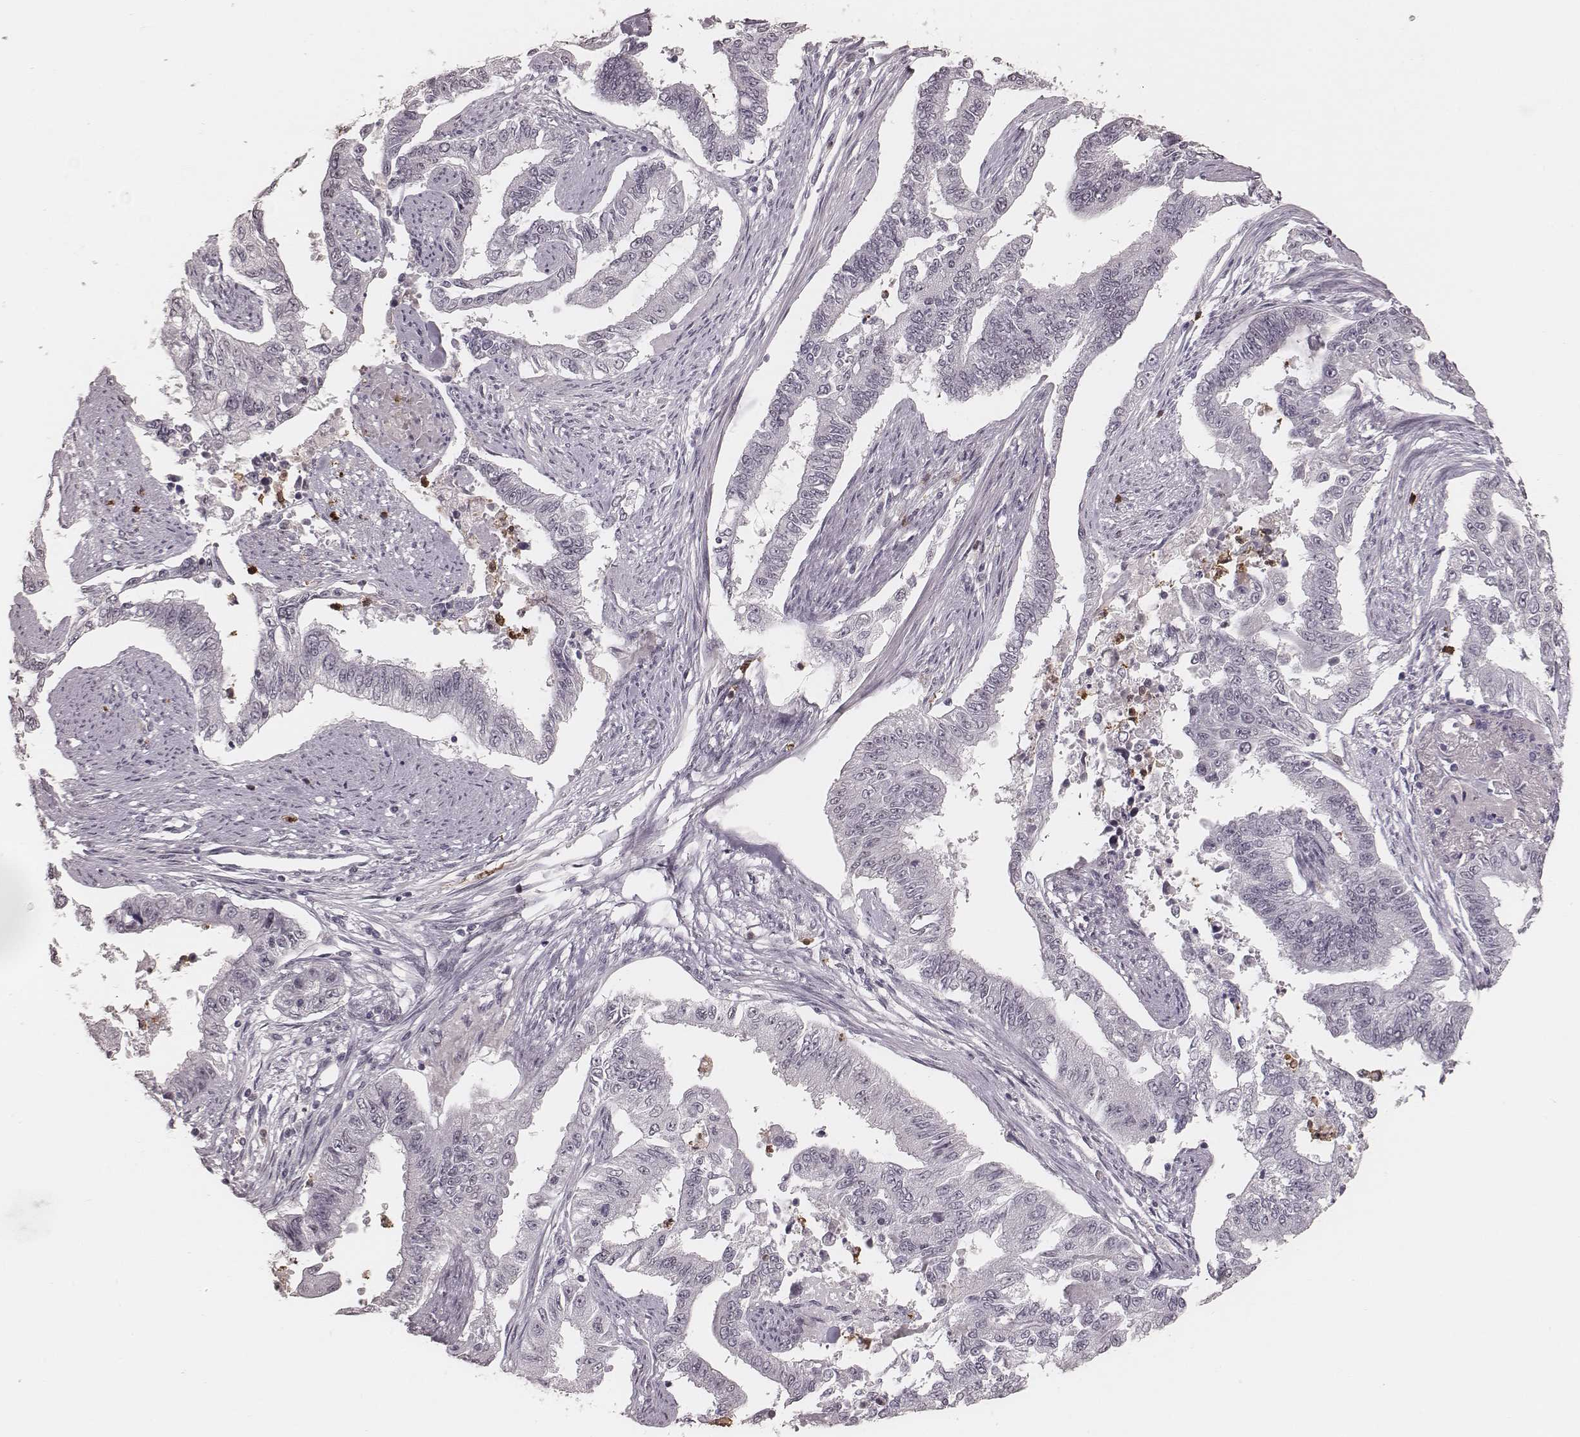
{"staining": {"intensity": "negative", "quantity": "none", "location": "none"}, "tissue": "endometrial cancer", "cell_type": "Tumor cells", "image_type": "cancer", "snomed": [{"axis": "morphology", "description": "Adenocarcinoma, NOS"}, {"axis": "topography", "description": "Uterus"}], "caption": "Tumor cells are negative for brown protein staining in endometrial adenocarcinoma. (Brightfield microscopy of DAB (3,3'-diaminobenzidine) immunohistochemistry at high magnification).", "gene": "KITLG", "patient": {"sex": "female", "age": 59}}